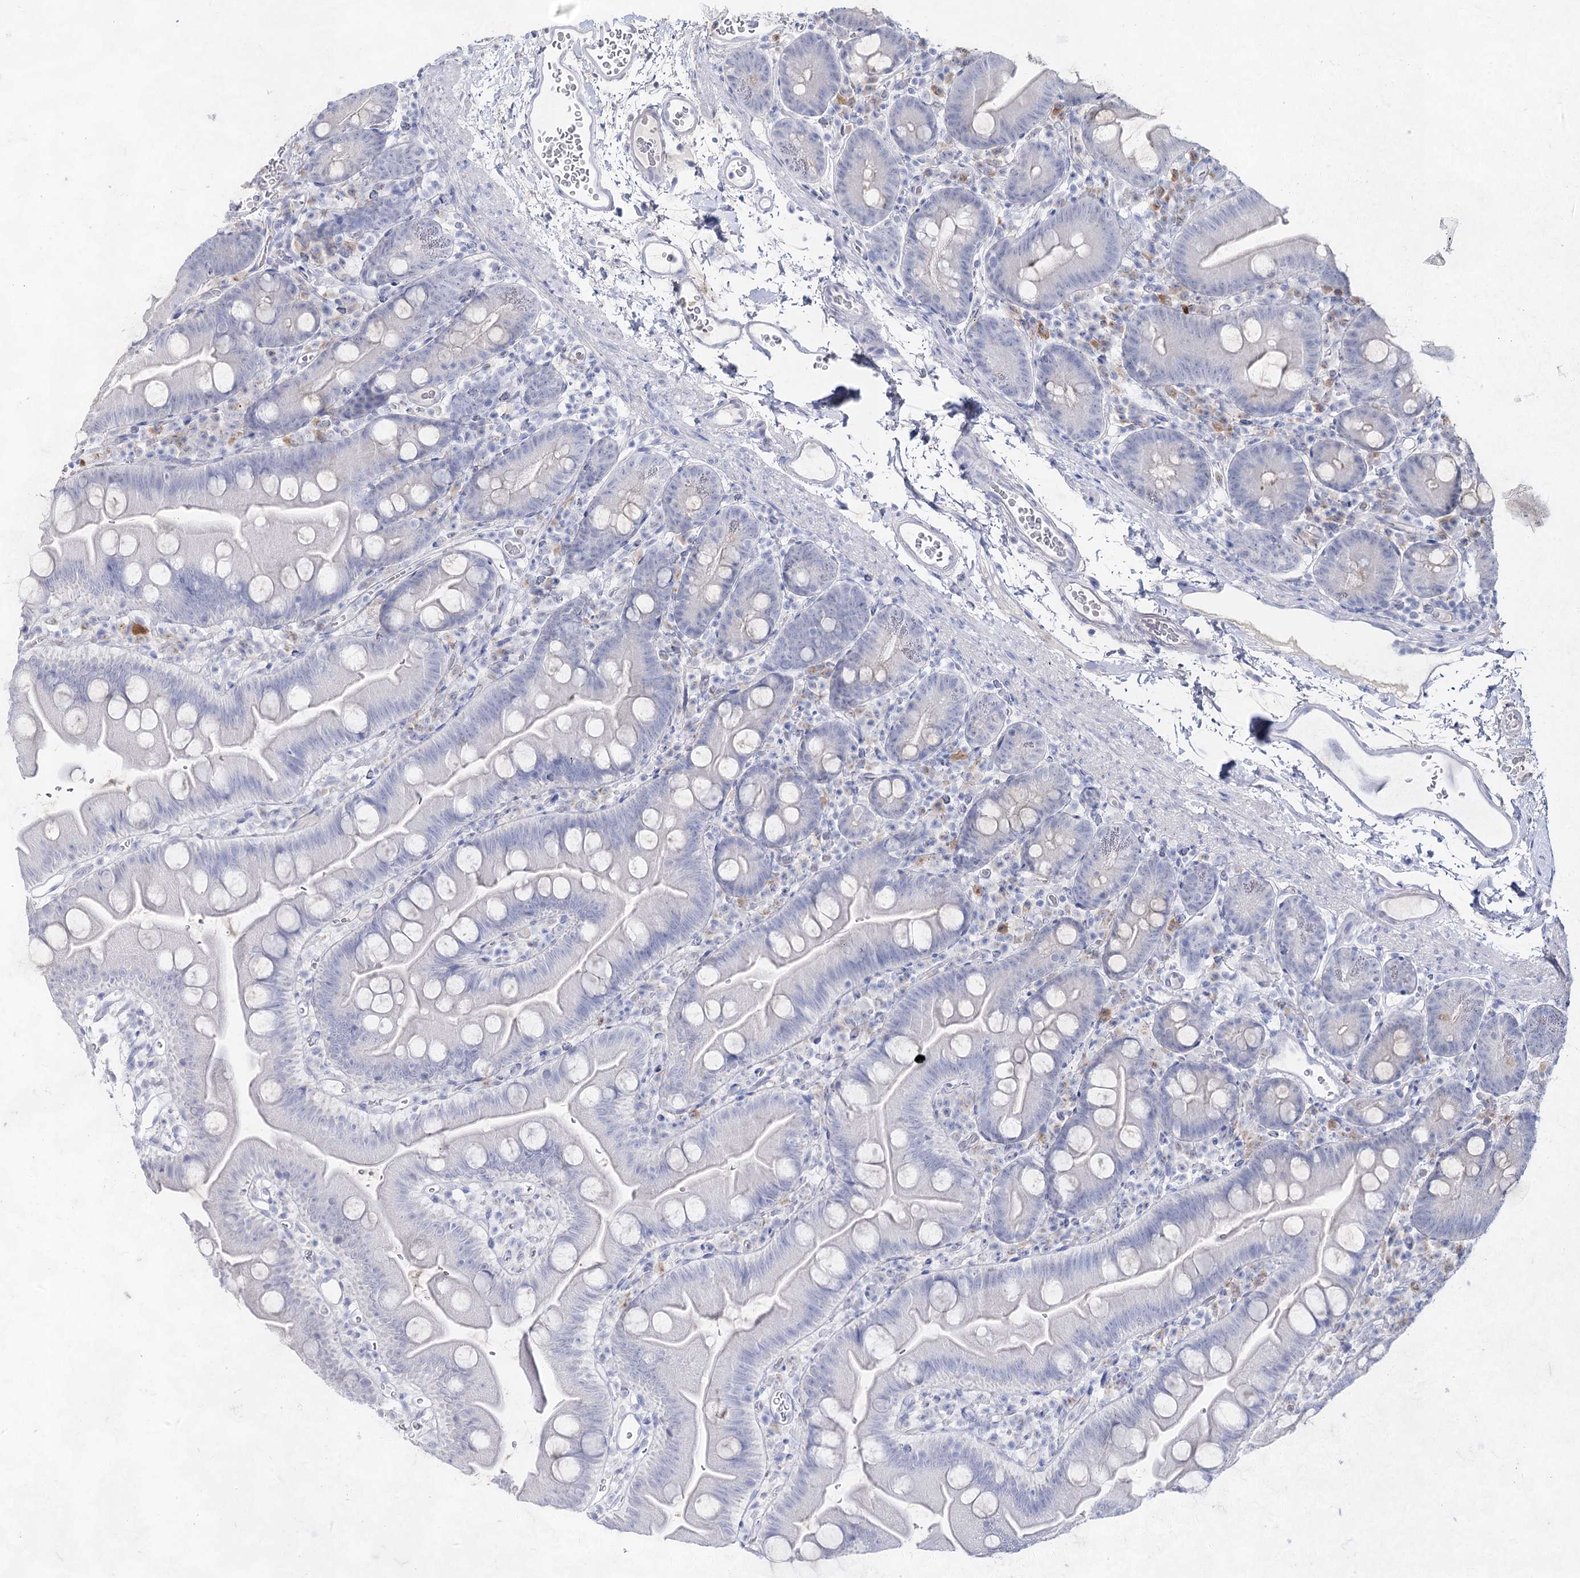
{"staining": {"intensity": "negative", "quantity": "none", "location": "none"}, "tissue": "small intestine", "cell_type": "Glandular cells", "image_type": "normal", "snomed": [{"axis": "morphology", "description": "Normal tissue, NOS"}, {"axis": "topography", "description": "Small intestine"}], "caption": "Immunohistochemistry histopathology image of normal small intestine: small intestine stained with DAB shows no significant protein positivity in glandular cells.", "gene": "ACRV1", "patient": {"sex": "female", "age": 68}}